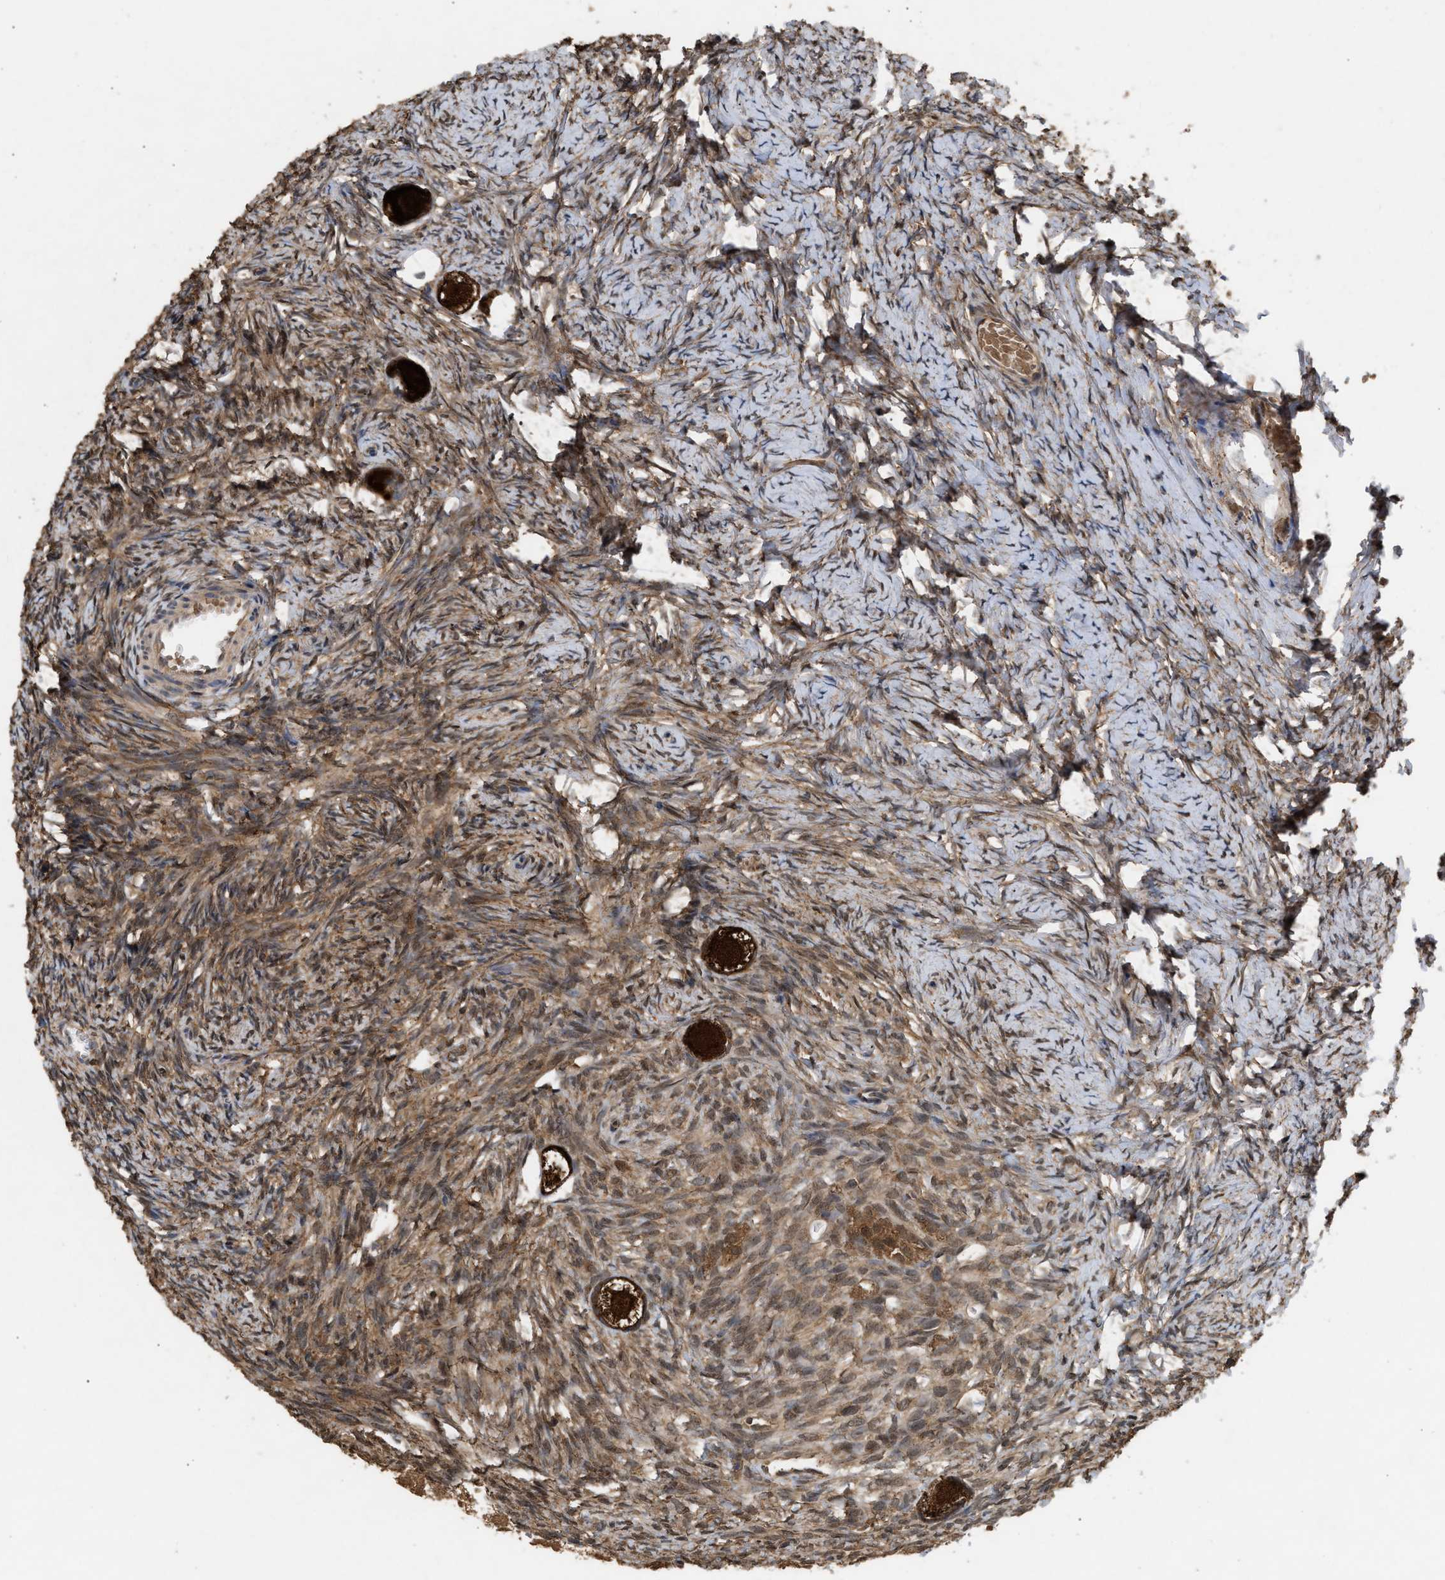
{"staining": {"intensity": "strong", "quantity": ">75%", "location": "cytoplasmic/membranous,nuclear"}, "tissue": "ovary", "cell_type": "Follicle cells", "image_type": "normal", "snomed": [{"axis": "morphology", "description": "Normal tissue, NOS"}, {"axis": "topography", "description": "Ovary"}], "caption": "DAB immunohistochemical staining of unremarkable human ovary demonstrates strong cytoplasmic/membranous,nuclear protein expression in approximately >75% of follicle cells.", "gene": "FITM1", "patient": {"sex": "female", "age": 27}}